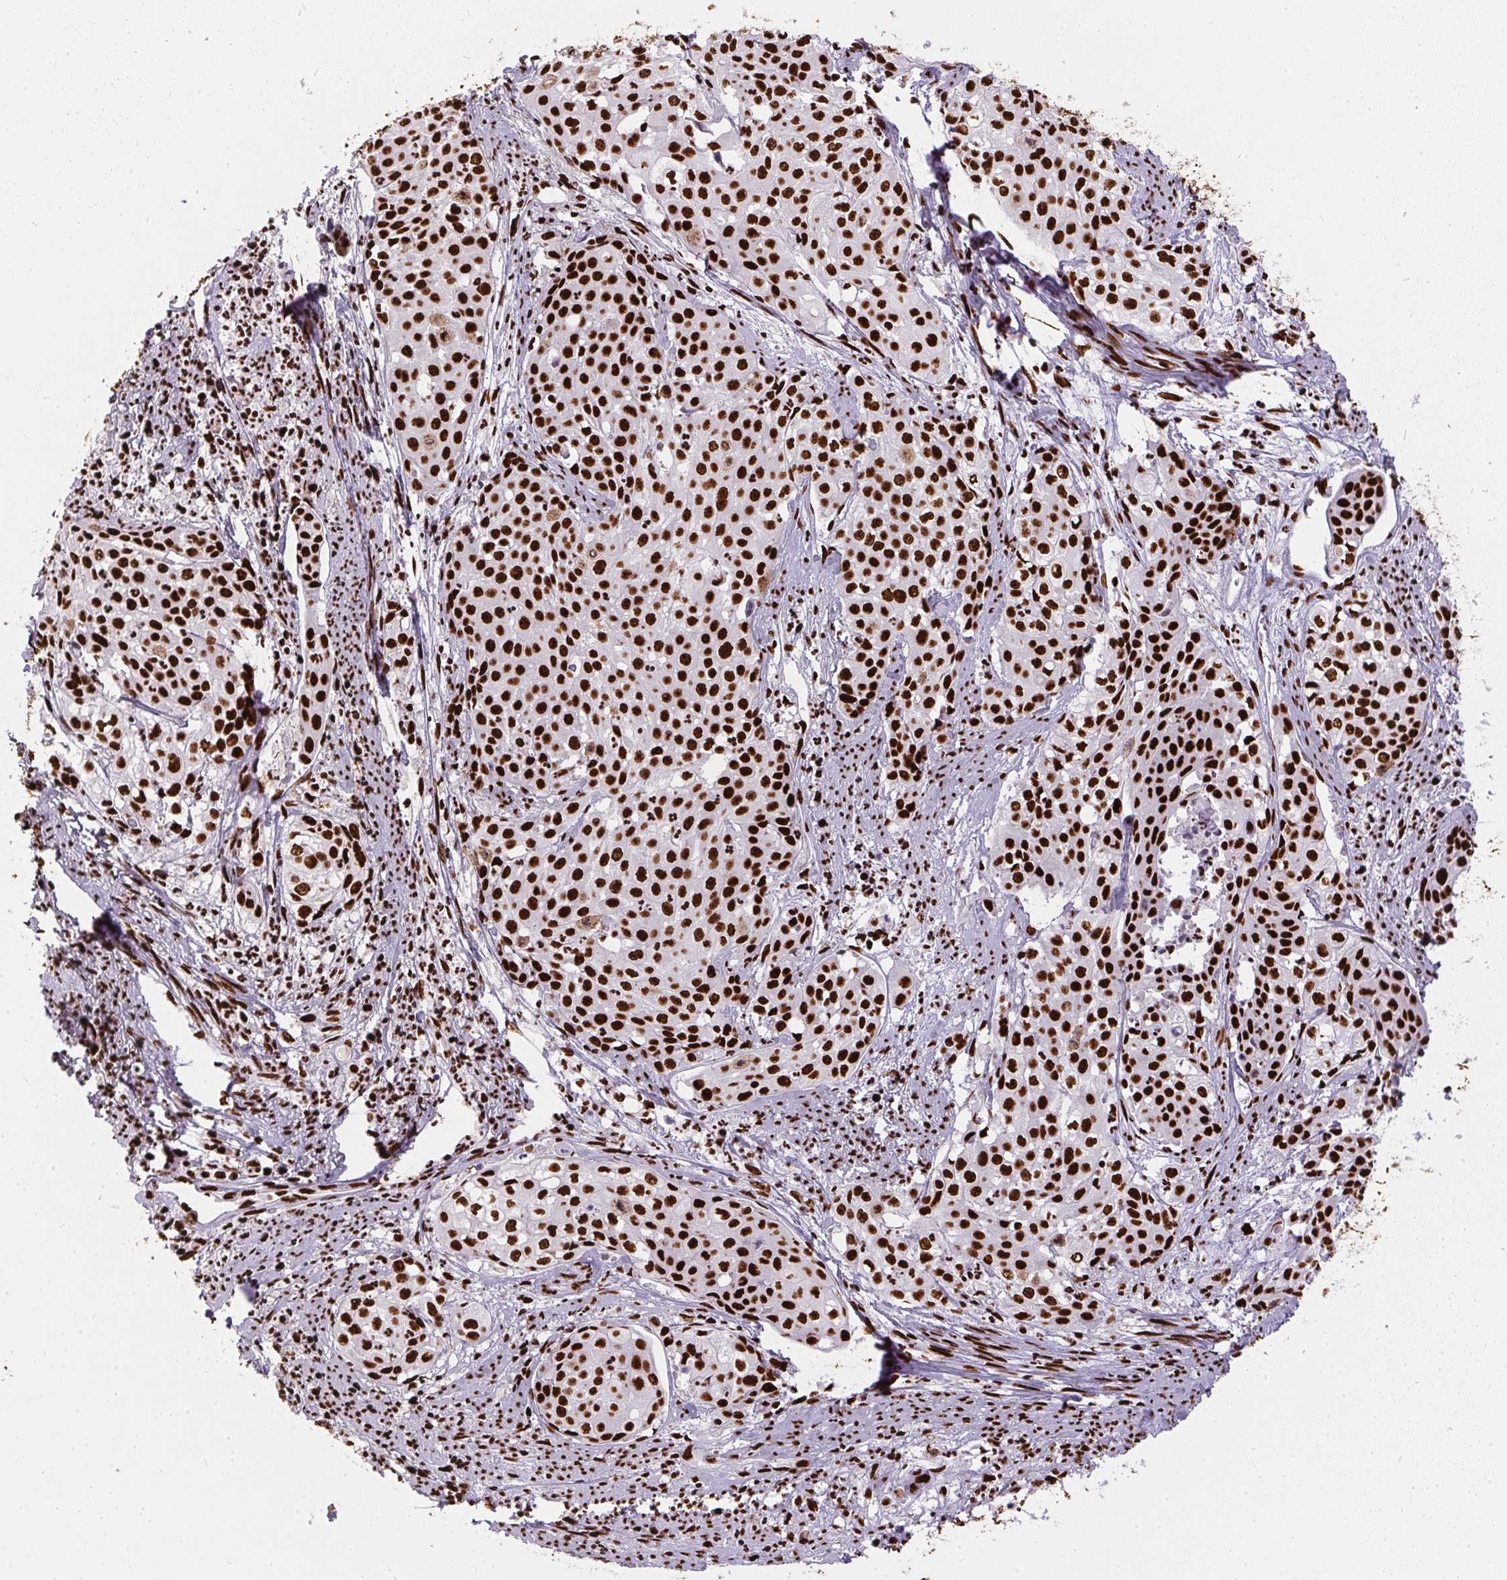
{"staining": {"intensity": "strong", "quantity": ">75%", "location": "nuclear"}, "tissue": "cervical cancer", "cell_type": "Tumor cells", "image_type": "cancer", "snomed": [{"axis": "morphology", "description": "Squamous cell carcinoma, NOS"}, {"axis": "topography", "description": "Cervix"}], "caption": "Immunohistochemistry histopathology image of neoplastic tissue: human squamous cell carcinoma (cervical) stained using immunohistochemistry (IHC) exhibits high levels of strong protein expression localized specifically in the nuclear of tumor cells, appearing as a nuclear brown color.", "gene": "PAGE3", "patient": {"sex": "female", "age": 39}}